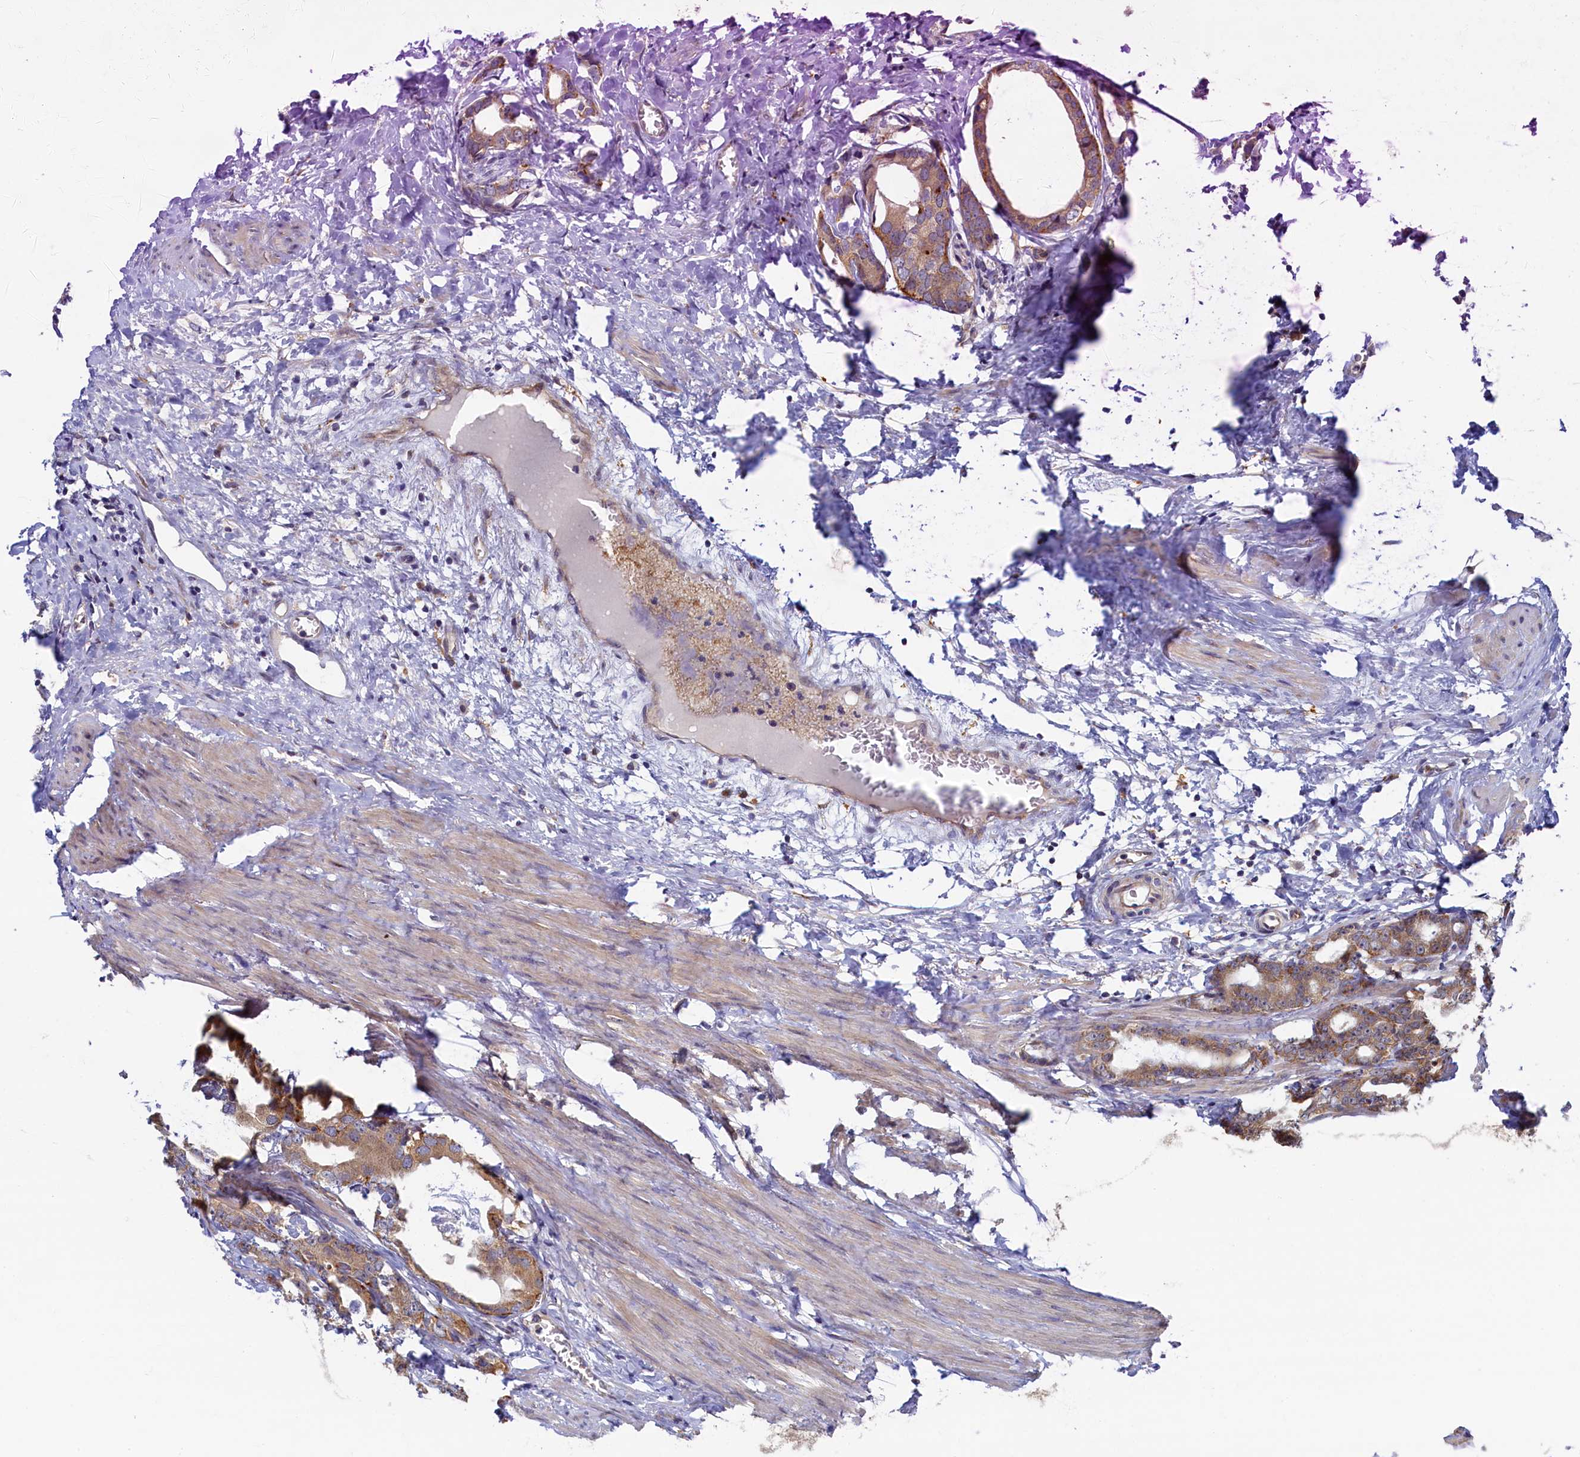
{"staining": {"intensity": "moderate", "quantity": ">75%", "location": "cytoplasmic/membranous"}, "tissue": "prostate cancer", "cell_type": "Tumor cells", "image_type": "cancer", "snomed": [{"axis": "morphology", "description": "Adenocarcinoma, Low grade"}, {"axis": "topography", "description": "Prostate"}], "caption": "Protein expression analysis of prostate cancer reveals moderate cytoplasmic/membranous staining in about >75% of tumor cells. Ihc stains the protein of interest in brown and the nuclei are stained blue.", "gene": "STX12", "patient": {"sex": "male", "age": 71}}